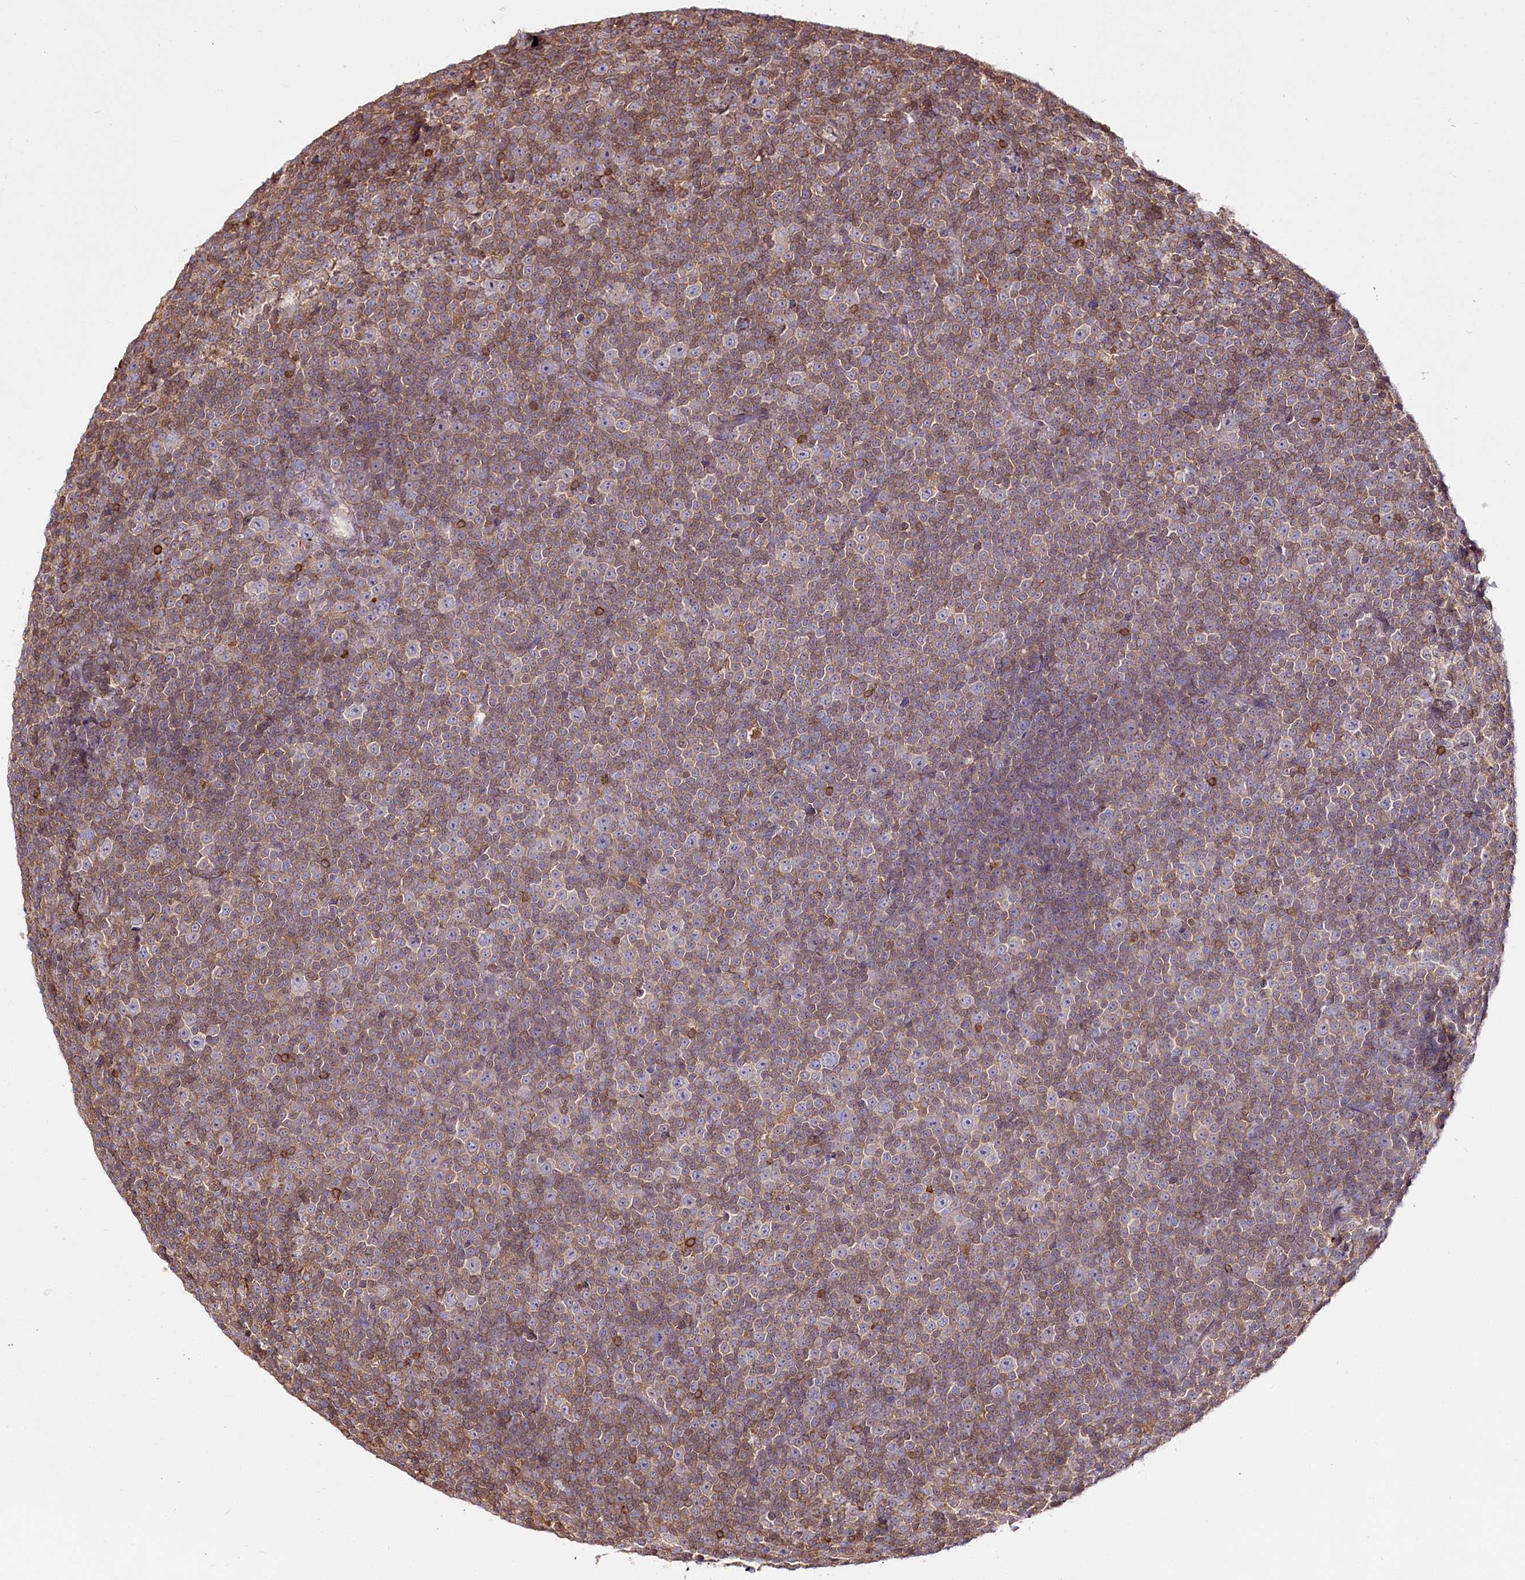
{"staining": {"intensity": "negative", "quantity": "none", "location": "none"}, "tissue": "lymphoma", "cell_type": "Tumor cells", "image_type": "cancer", "snomed": [{"axis": "morphology", "description": "Malignant lymphoma, non-Hodgkin's type, Low grade"}, {"axis": "topography", "description": "Lymph node"}], "caption": "The IHC micrograph has no significant positivity in tumor cells of low-grade malignant lymphoma, non-Hodgkin's type tissue.", "gene": "UGP2", "patient": {"sex": "female", "age": 67}}